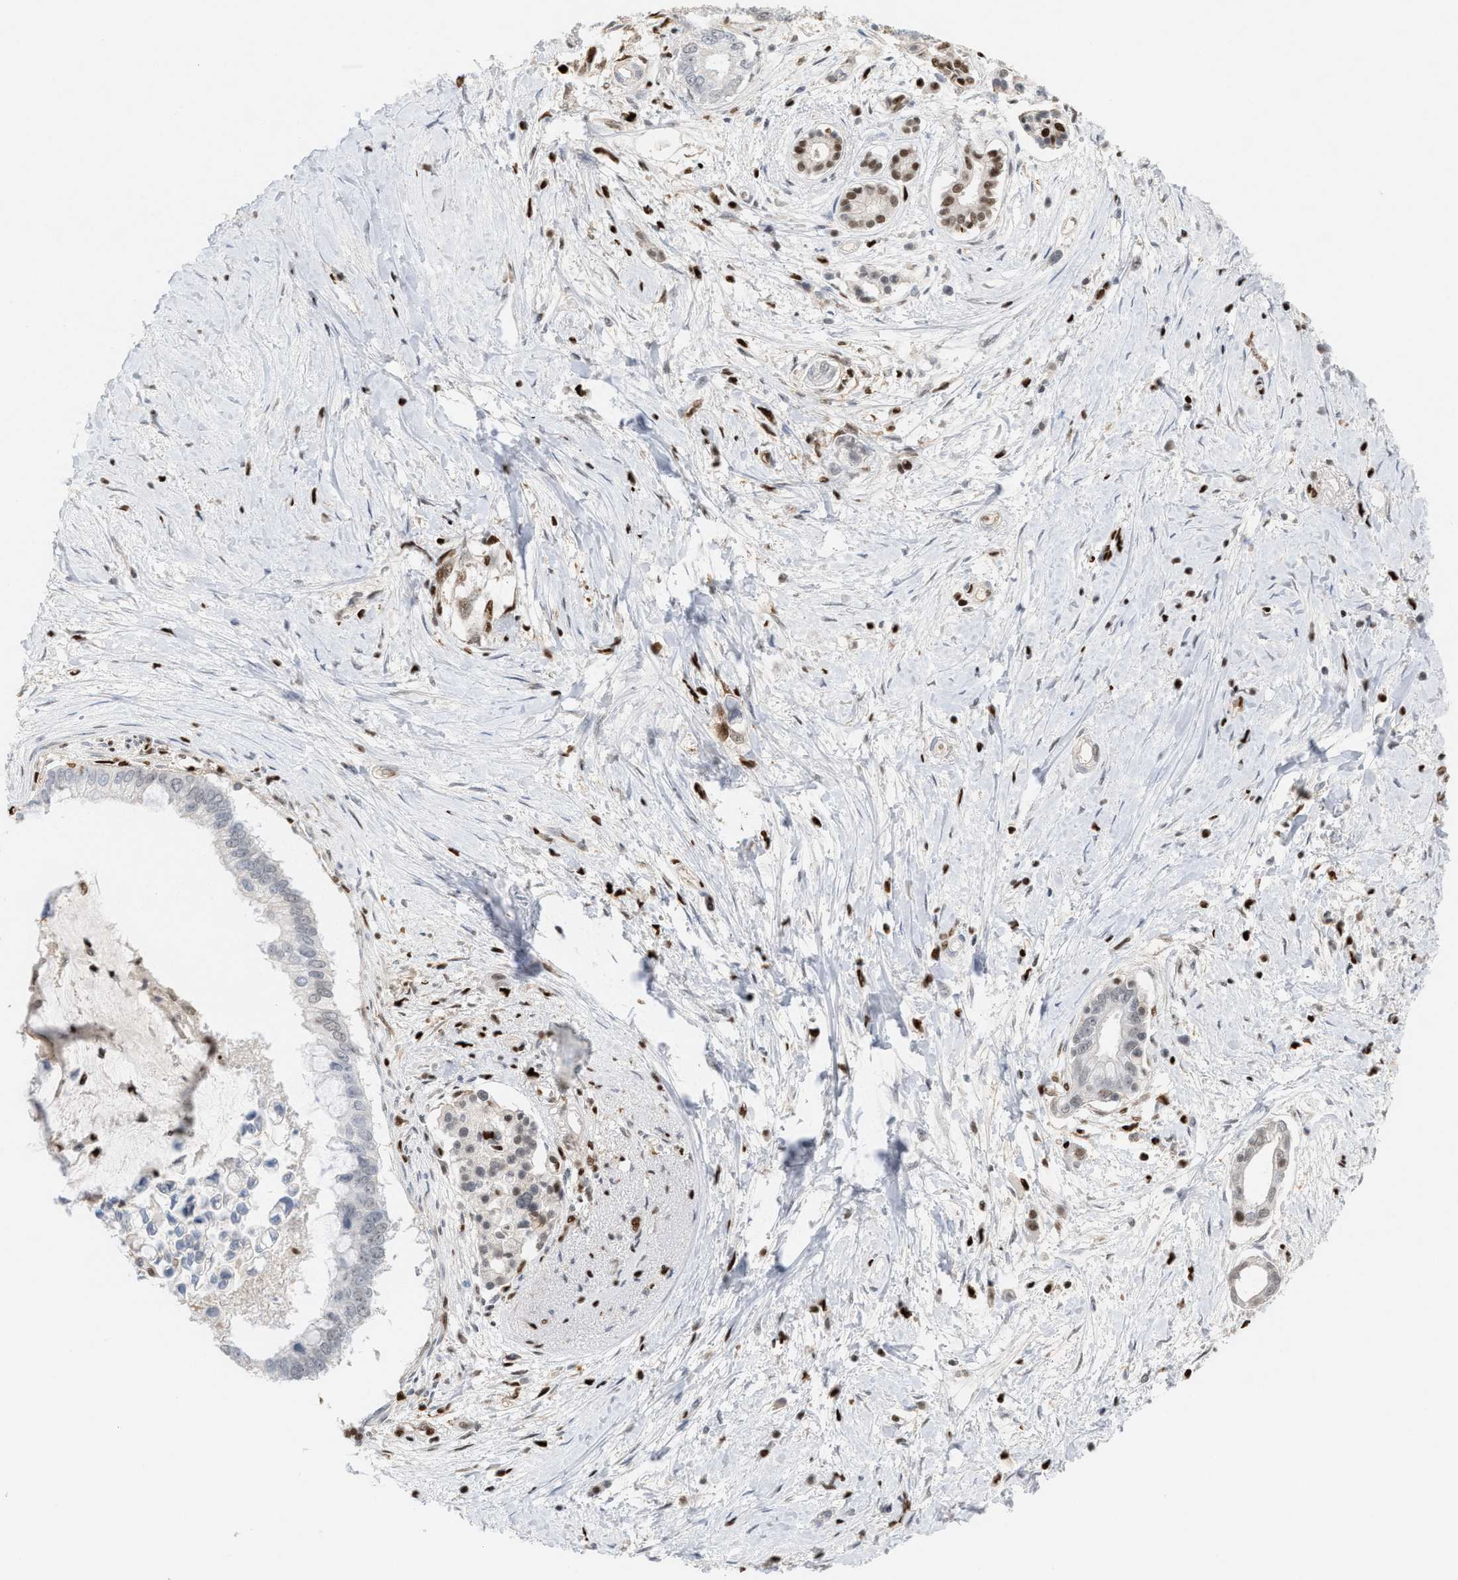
{"staining": {"intensity": "strong", "quantity": ">75%", "location": "nuclear"}, "tissue": "pancreatic cancer", "cell_type": "Tumor cells", "image_type": "cancer", "snomed": [{"axis": "morphology", "description": "Adenocarcinoma, NOS"}, {"axis": "topography", "description": "Pancreas"}], "caption": "This image shows immunohistochemistry (IHC) staining of human pancreatic cancer, with high strong nuclear positivity in about >75% of tumor cells.", "gene": "RNASEK-C17orf49", "patient": {"sex": "male", "age": 59}}